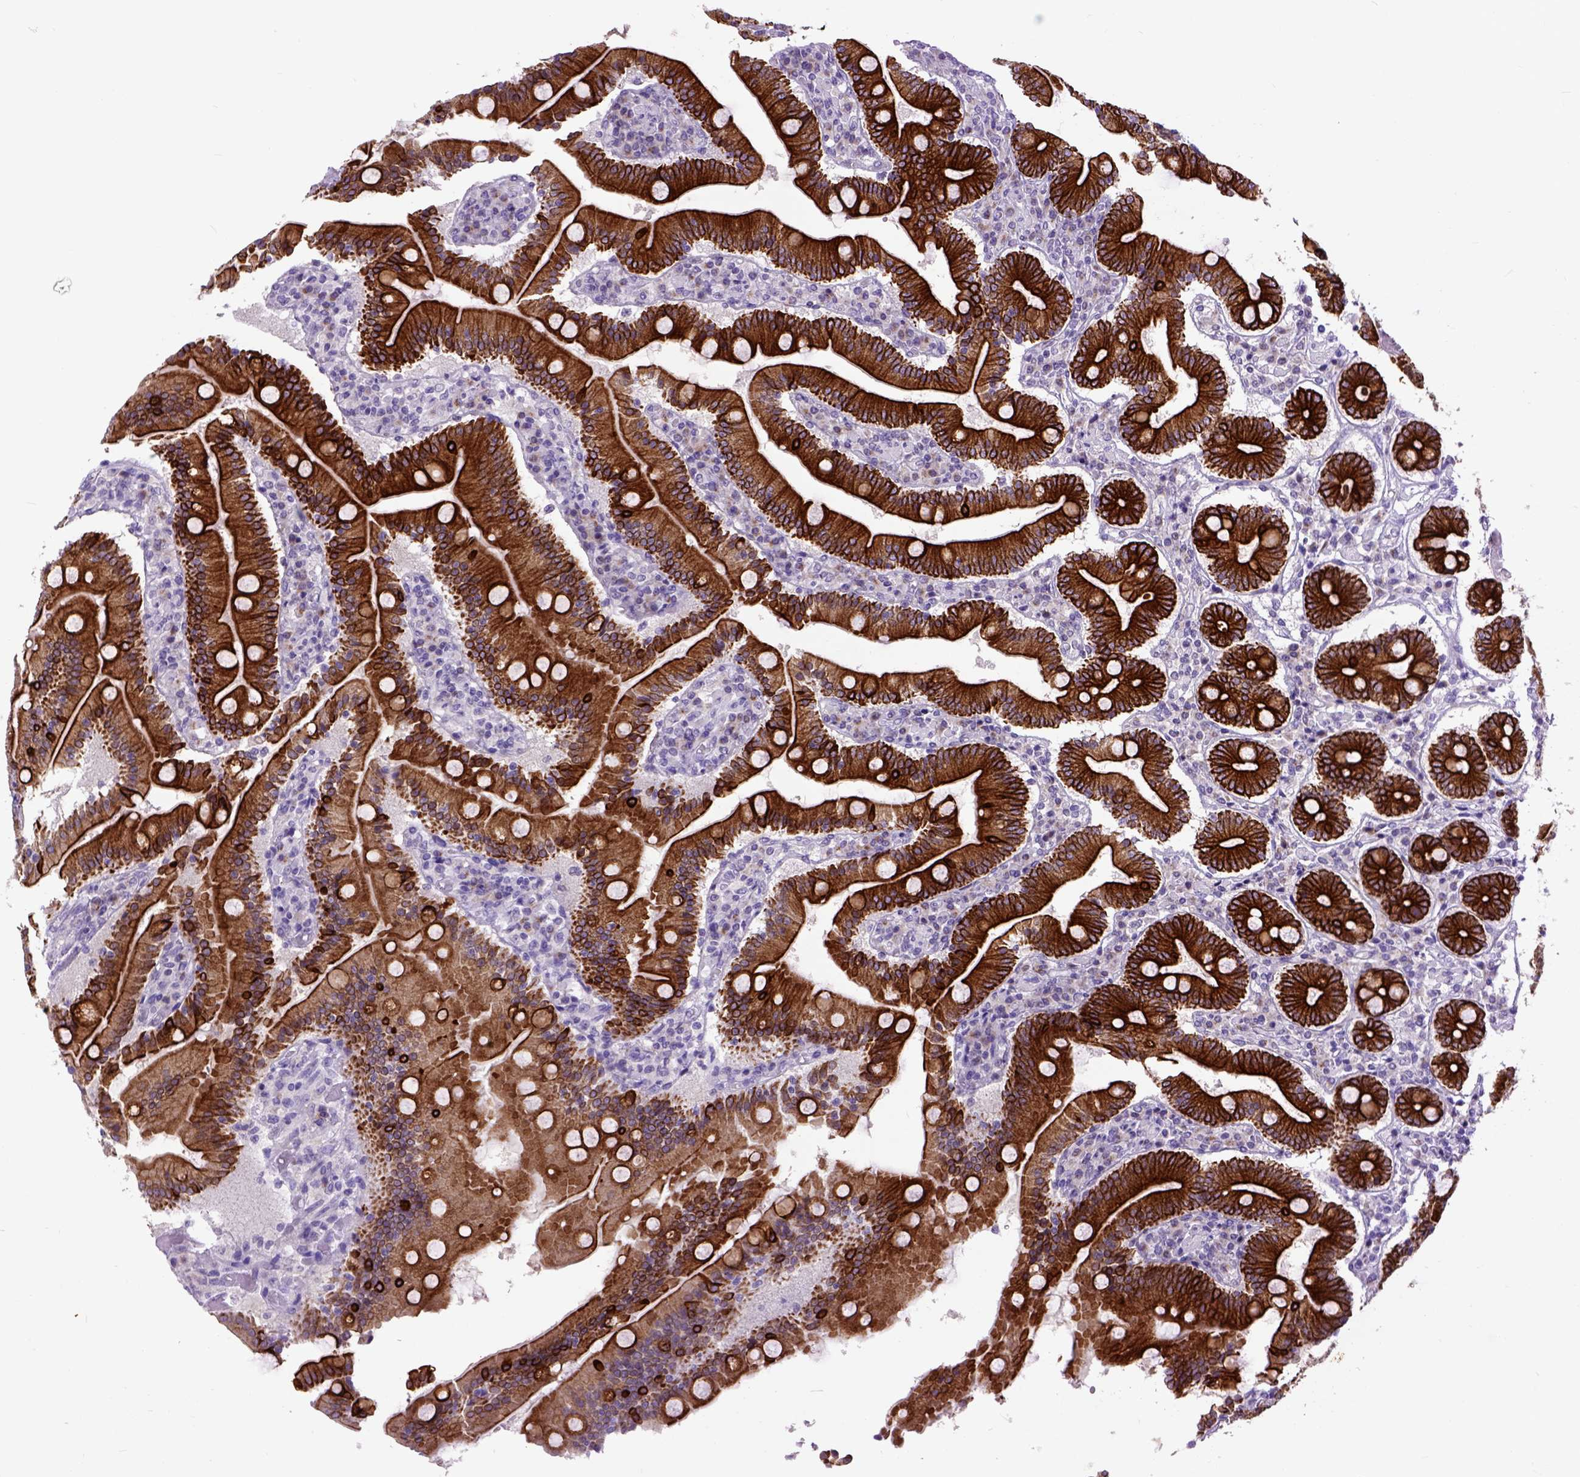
{"staining": {"intensity": "strong", "quantity": ">75%", "location": "cytoplasmic/membranous"}, "tissue": "duodenum", "cell_type": "Glandular cells", "image_type": "normal", "snomed": [{"axis": "morphology", "description": "Normal tissue, NOS"}, {"axis": "topography", "description": "Duodenum"}], "caption": "Protein expression analysis of benign human duodenum reveals strong cytoplasmic/membranous staining in approximately >75% of glandular cells. (Brightfield microscopy of DAB IHC at high magnification).", "gene": "RAB25", "patient": {"sex": "female", "age": 62}}